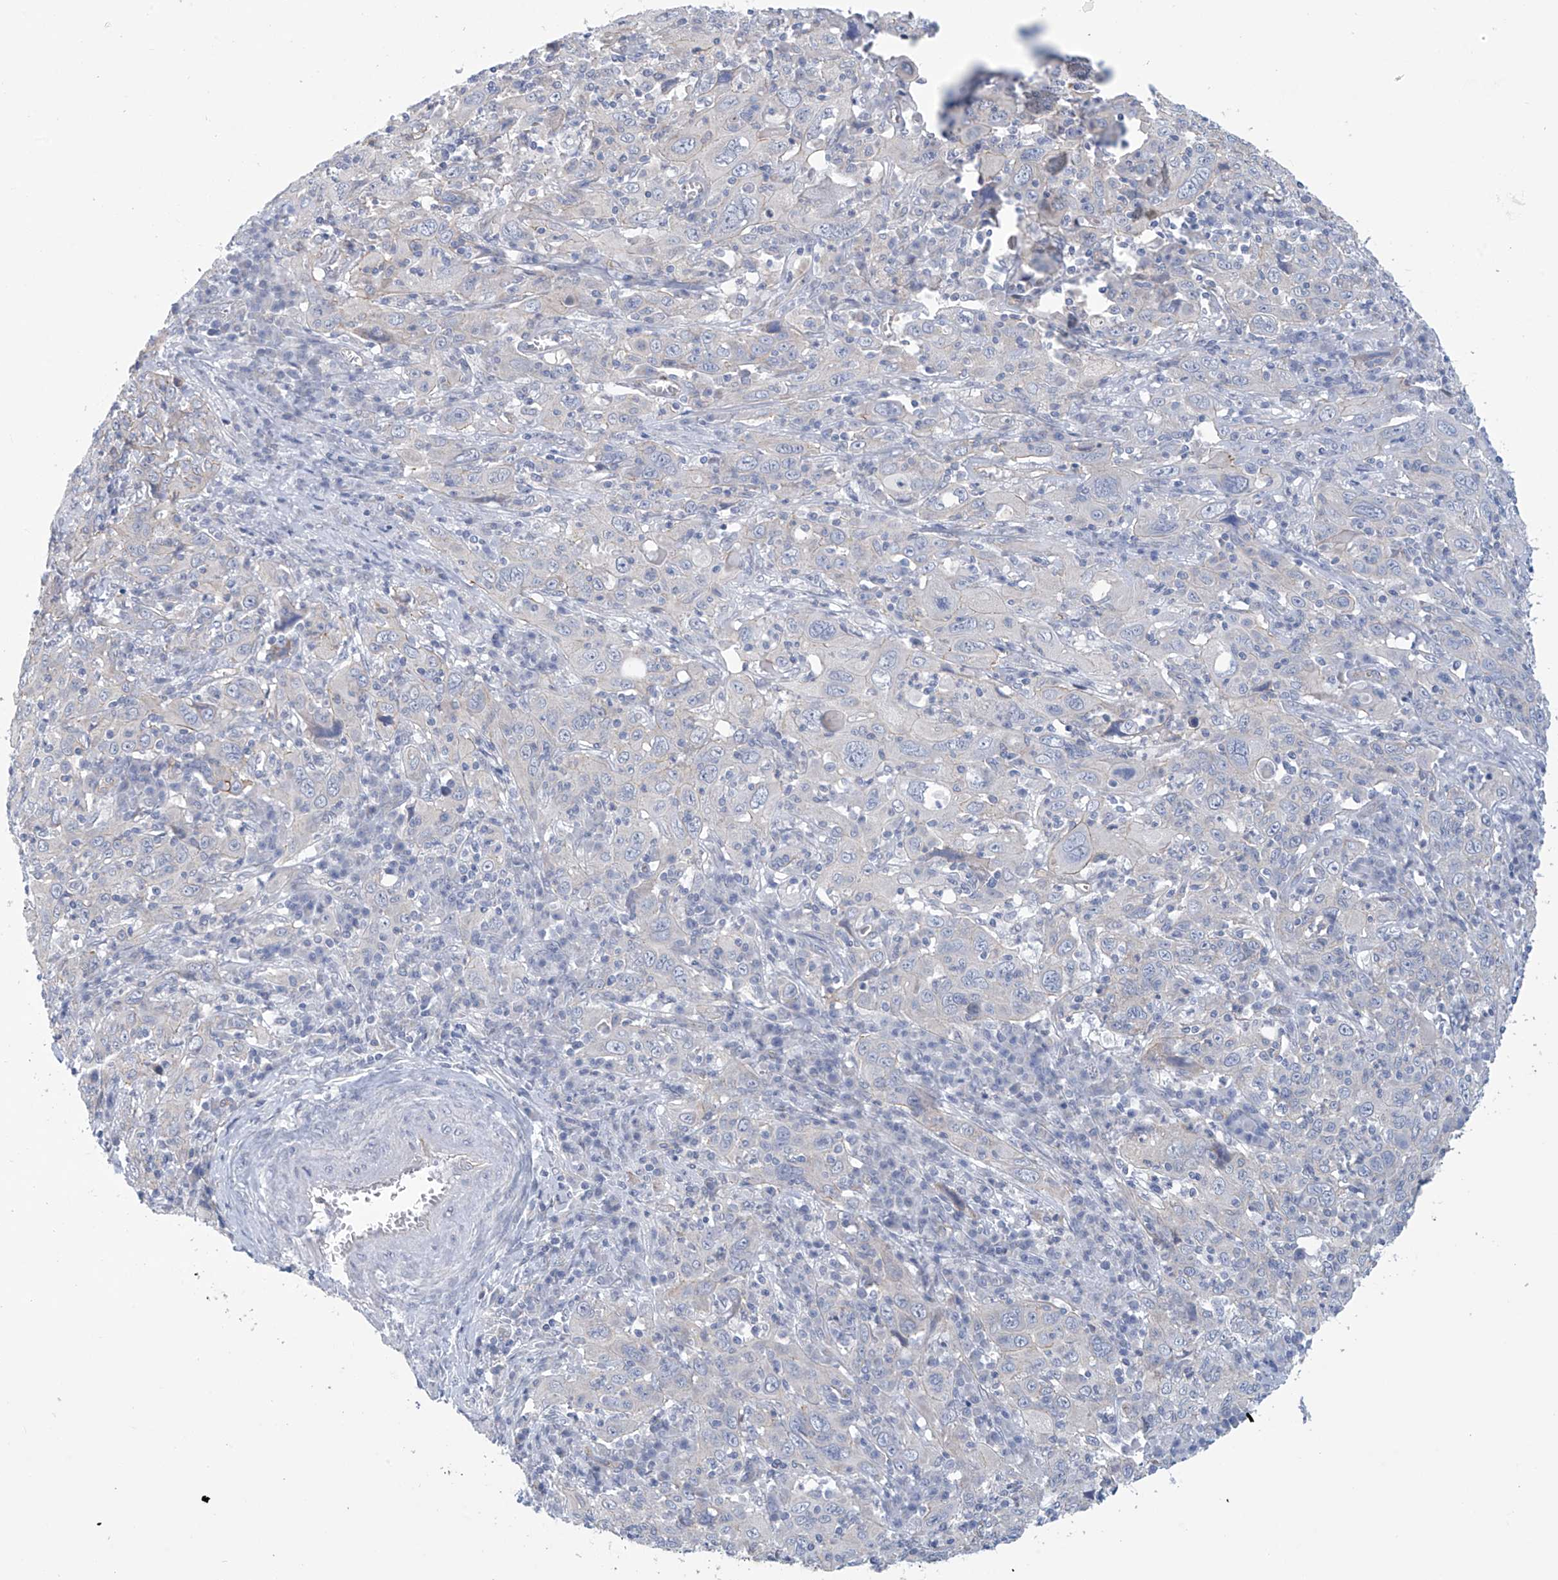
{"staining": {"intensity": "negative", "quantity": "none", "location": "none"}, "tissue": "cervical cancer", "cell_type": "Tumor cells", "image_type": "cancer", "snomed": [{"axis": "morphology", "description": "Squamous cell carcinoma, NOS"}, {"axis": "topography", "description": "Cervix"}], "caption": "This is an immunohistochemistry image of human cervical cancer (squamous cell carcinoma). There is no expression in tumor cells.", "gene": "ABHD13", "patient": {"sex": "female", "age": 46}}